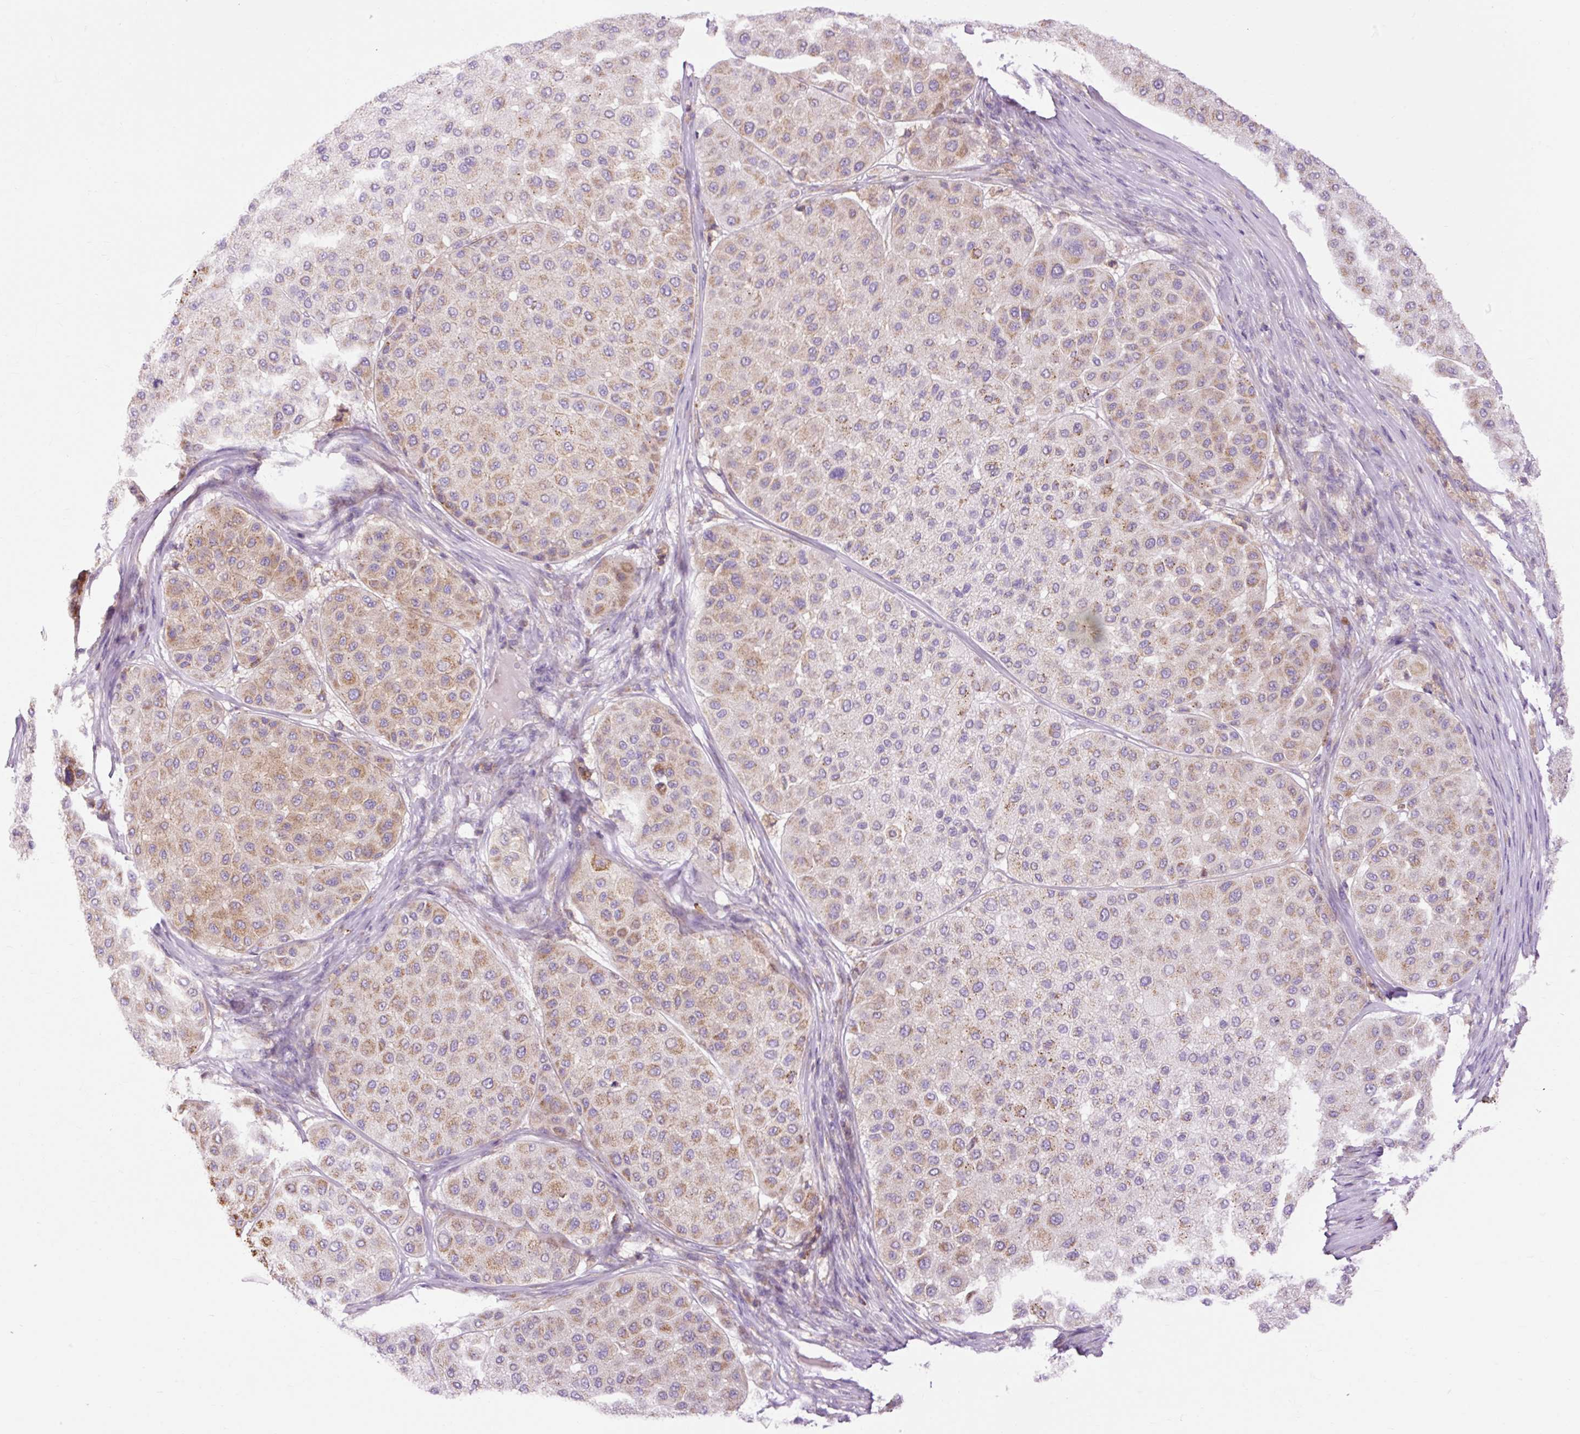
{"staining": {"intensity": "moderate", "quantity": ">75%", "location": "cytoplasmic/membranous"}, "tissue": "melanoma", "cell_type": "Tumor cells", "image_type": "cancer", "snomed": [{"axis": "morphology", "description": "Malignant melanoma, Metastatic site"}, {"axis": "topography", "description": "Smooth muscle"}], "caption": "DAB immunohistochemical staining of melanoma shows moderate cytoplasmic/membranous protein staining in about >75% of tumor cells. (DAB (3,3'-diaminobenzidine) = brown stain, brightfield microscopy at high magnification).", "gene": "CD83", "patient": {"sex": "male", "age": 41}}